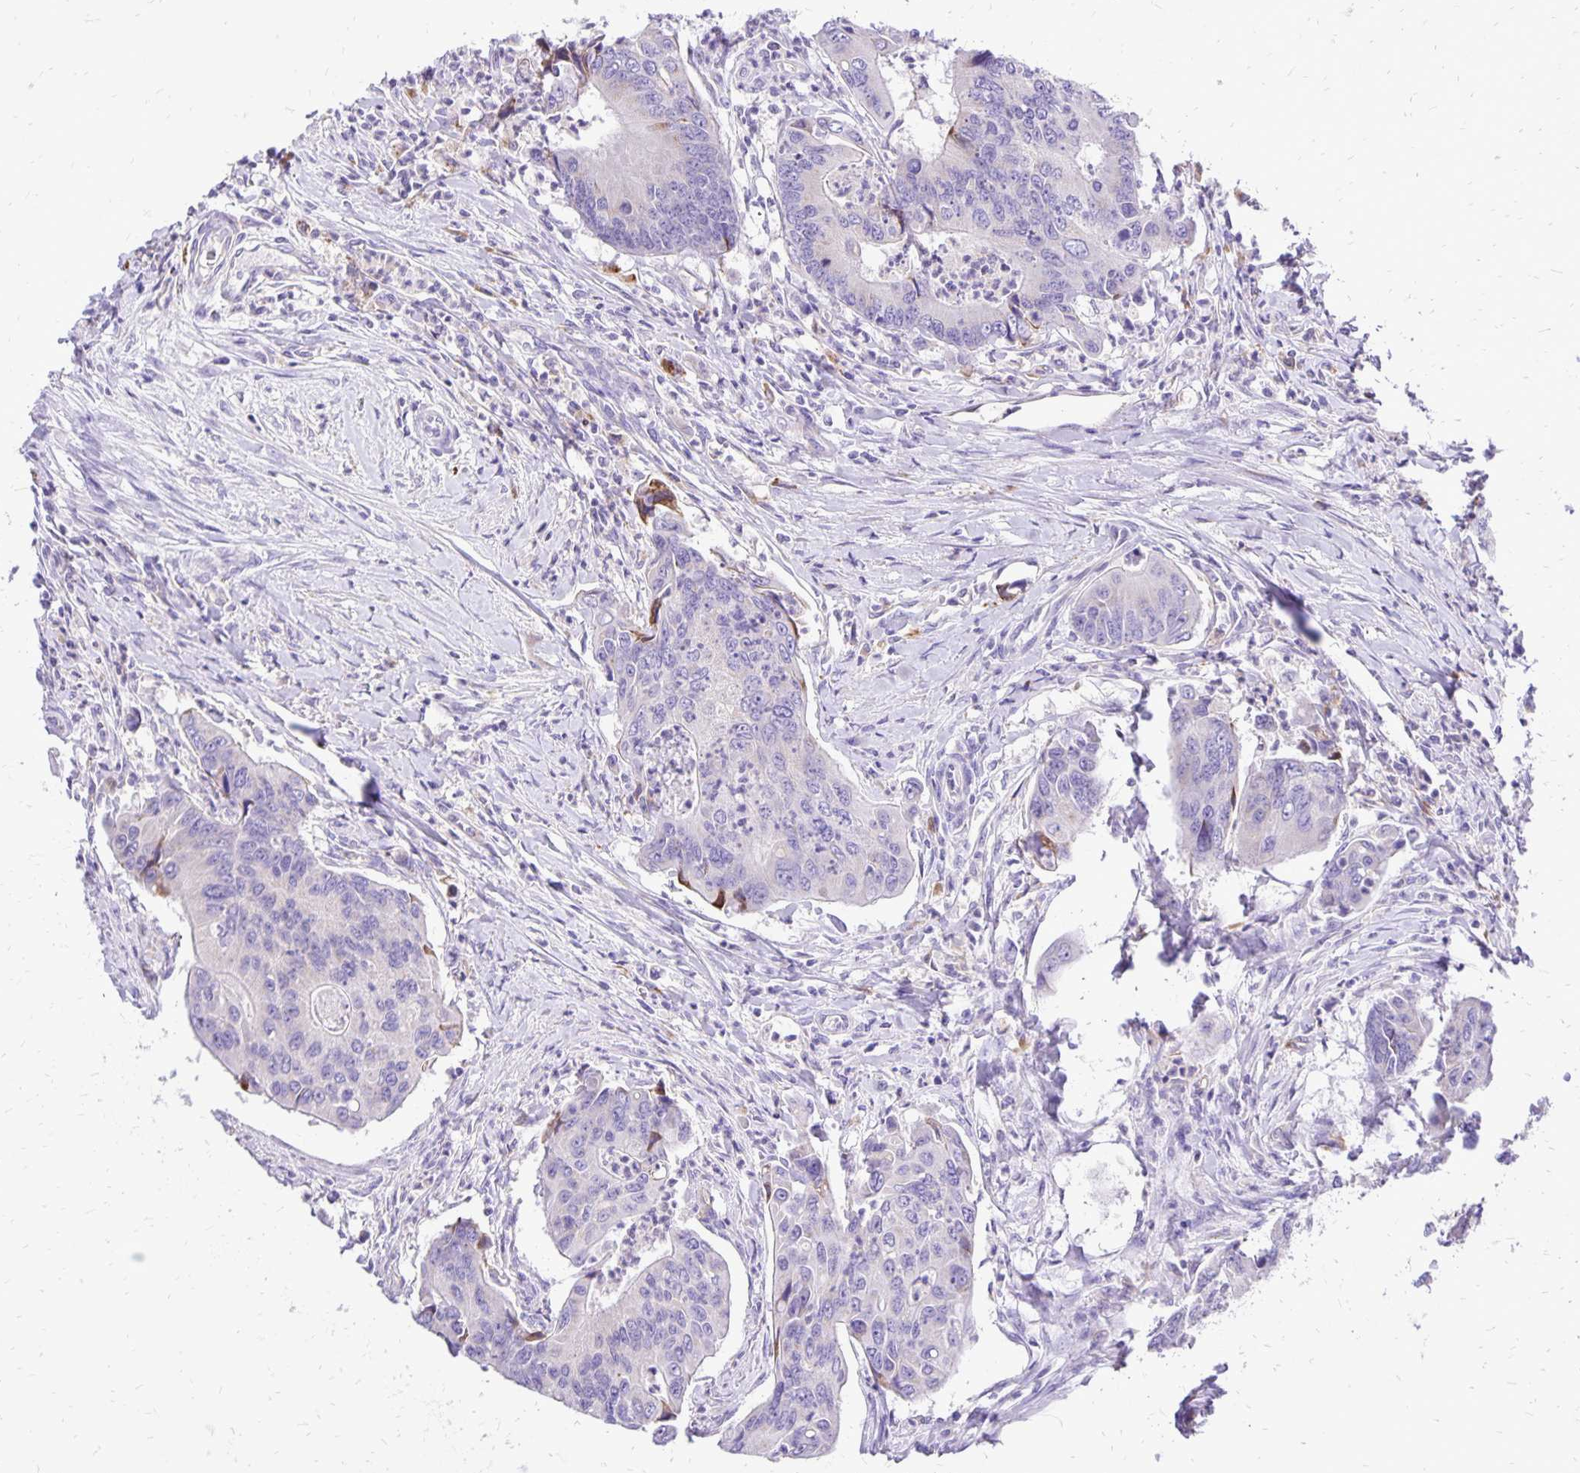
{"staining": {"intensity": "negative", "quantity": "none", "location": "none"}, "tissue": "colorectal cancer", "cell_type": "Tumor cells", "image_type": "cancer", "snomed": [{"axis": "morphology", "description": "Adenocarcinoma, NOS"}, {"axis": "topography", "description": "Colon"}], "caption": "Immunohistochemical staining of colorectal adenocarcinoma displays no significant positivity in tumor cells. (Brightfield microscopy of DAB immunohistochemistry (IHC) at high magnification).", "gene": "EIF5A", "patient": {"sex": "female", "age": 67}}